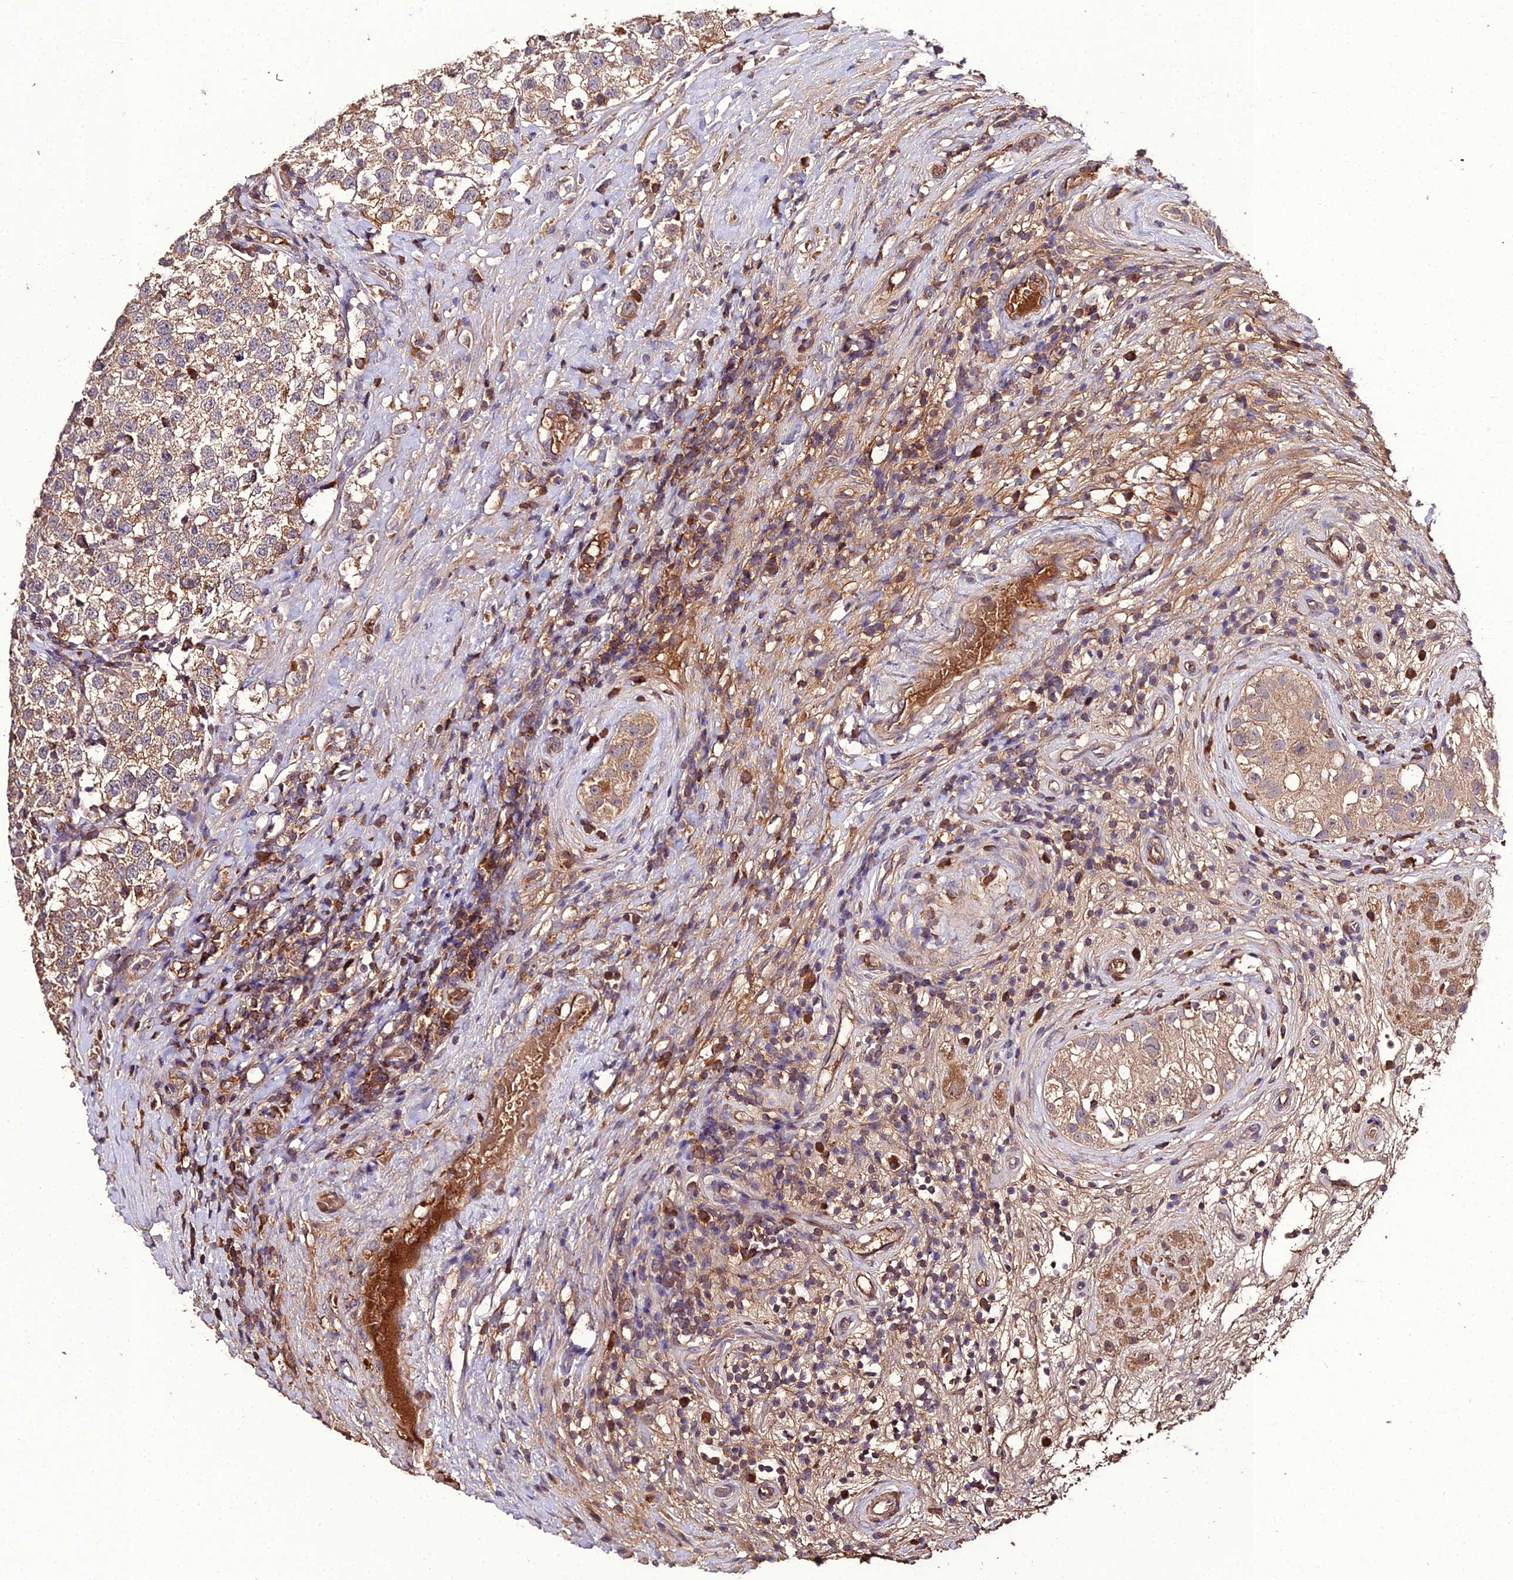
{"staining": {"intensity": "weak", "quantity": ">75%", "location": "cytoplasmic/membranous"}, "tissue": "testis cancer", "cell_type": "Tumor cells", "image_type": "cancer", "snomed": [{"axis": "morphology", "description": "Seminoma, NOS"}, {"axis": "topography", "description": "Testis"}], "caption": "High-power microscopy captured an immunohistochemistry photomicrograph of testis cancer (seminoma), revealing weak cytoplasmic/membranous expression in about >75% of tumor cells.", "gene": "KCTD16", "patient": {"sex": "male", "age": 34}}